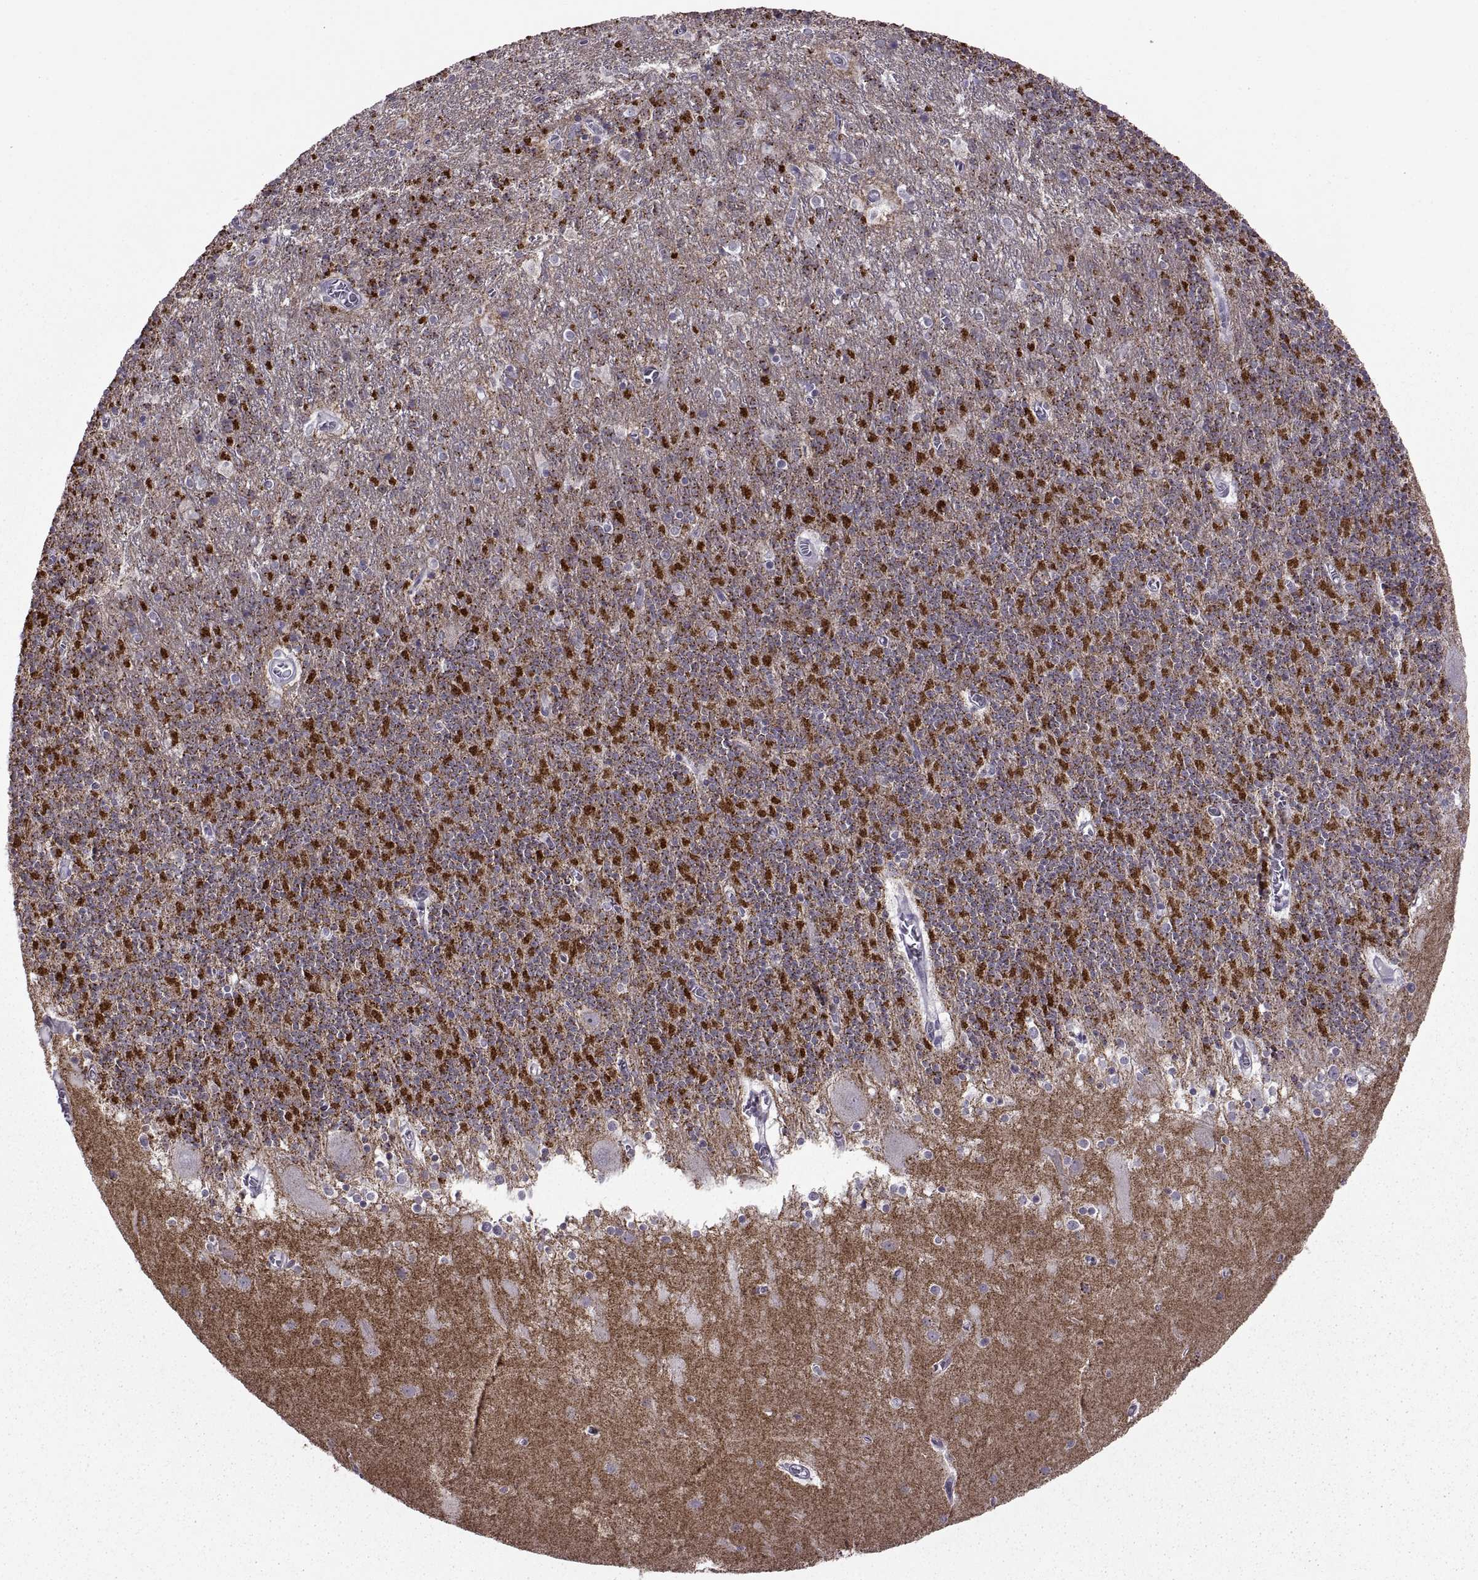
{"staining": {"intensity": "strong", "quantity": "25%-75%", "location": "cytoplasmic/membranous"}, "tissue": "cerebellum", "cell_type": "Cells in granular layer", "image_type": "normal", "snomed": [{"axis": "morphology", "description": "Normal tissue, NOS"}, {"axis": "topography", "description": "Cerebellum"}], "caption": "Immunohistochemical staining of unremarkable human cerebellum displays high levels of strong cytoplasmic/membranous expression in about 25%-75% of cells in granular layer. The staining was performed using DAB (3,3'-diaminobenzidine), with brown indicating positive protein expression. Nuclei are stained blue with hematoxylin.", "gene": "ASIC2", "patient": {"sex": "male", "age": 70}}